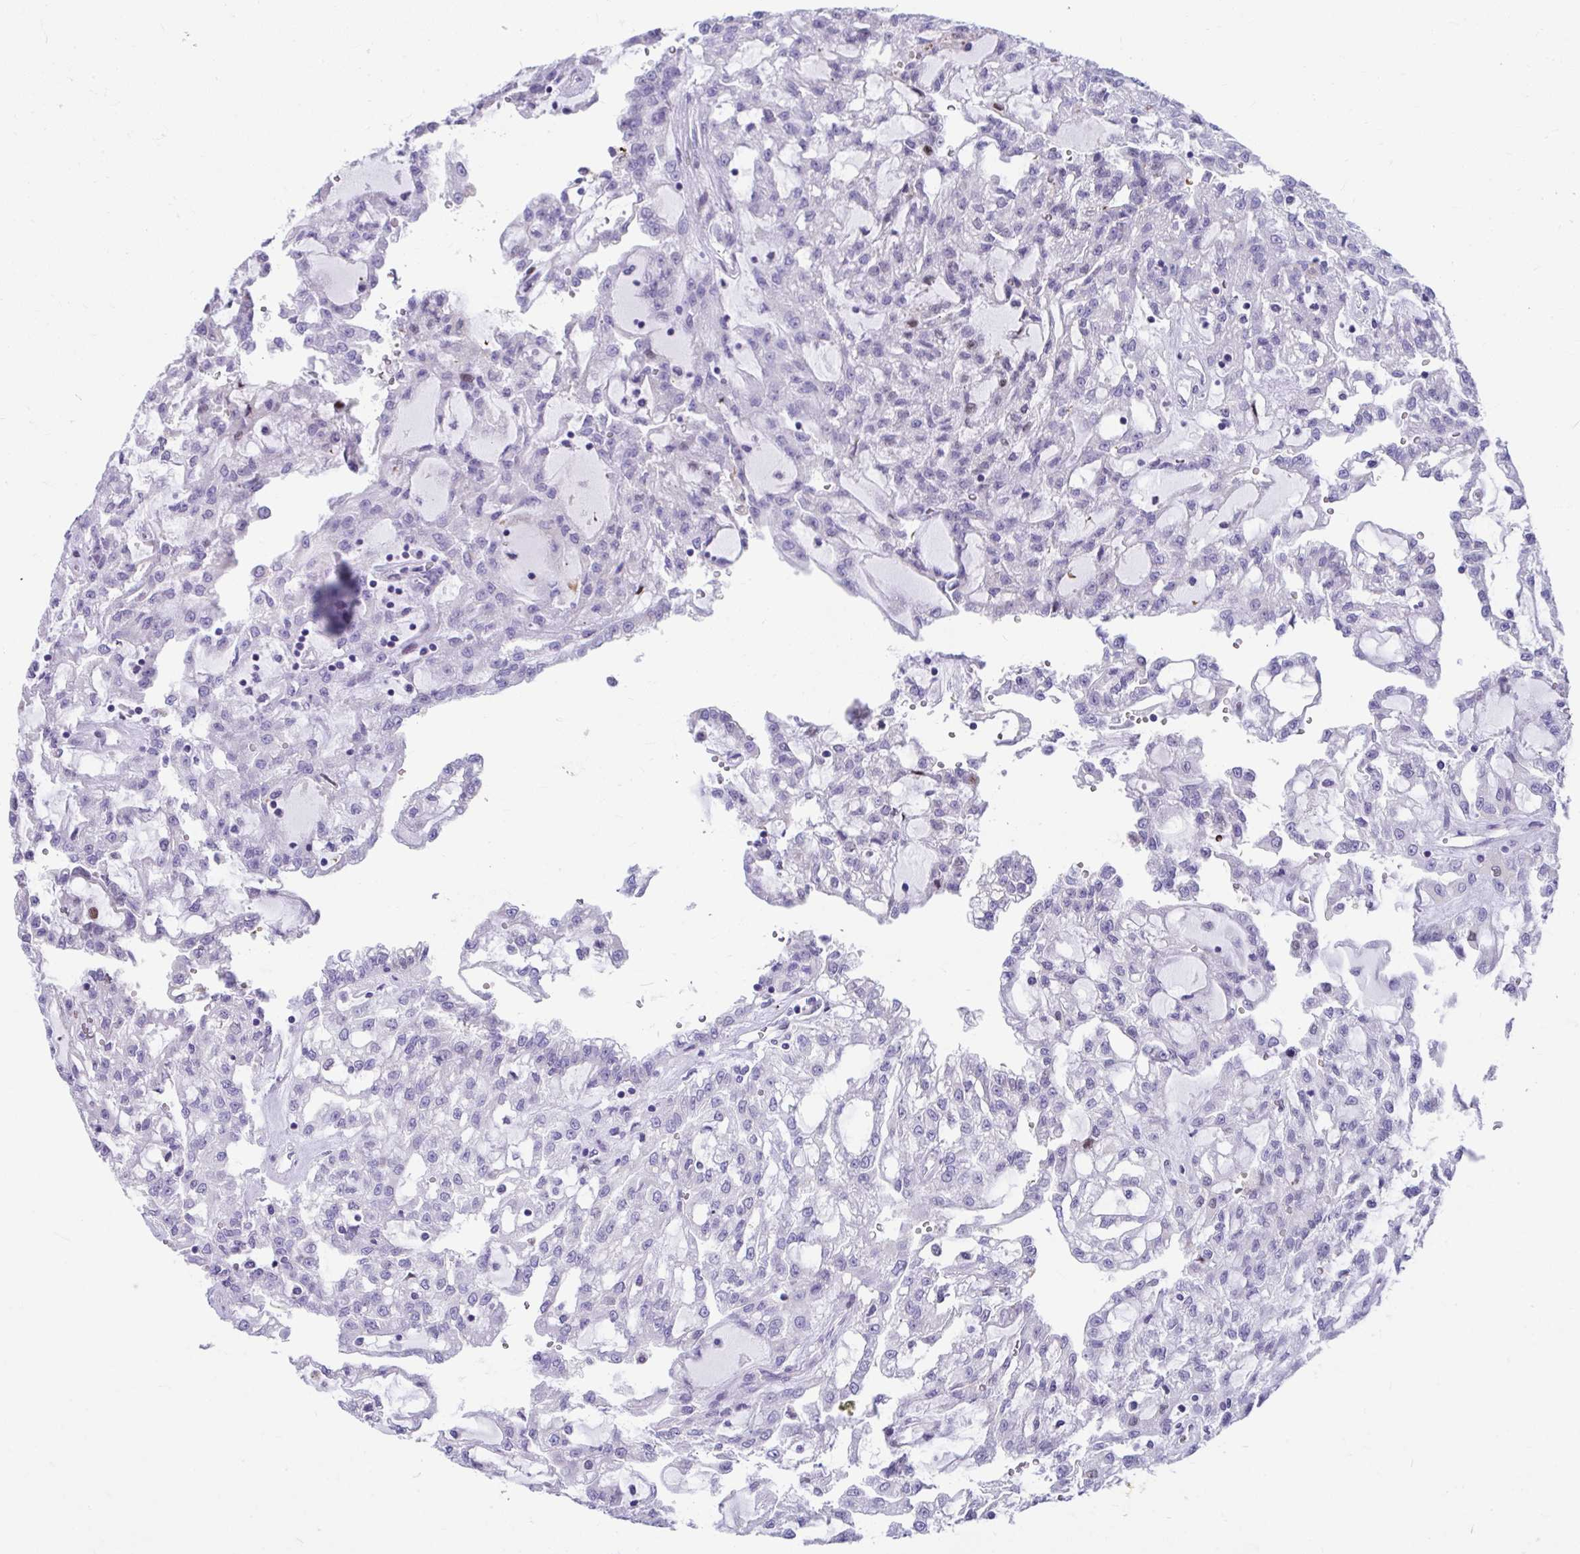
{"staining": {"intensity": "negative", "quantity": "none", "location": "none"}, "tissue": "renal cancer", "cell_type": "Tumor cells", "image_type": "cancer", "snomed": [{"axis": "morphology", "description": "Adenocarcinoma, NOS"}, {"axis": "topography", "description": "Kidney"}], "caption": "Renal cancer (adenocarcinoma) stained for a protein using IHC shows no positivity tumor cells.", "gene": "ISL1", "patient": {"sex": "male", "age": 63}}